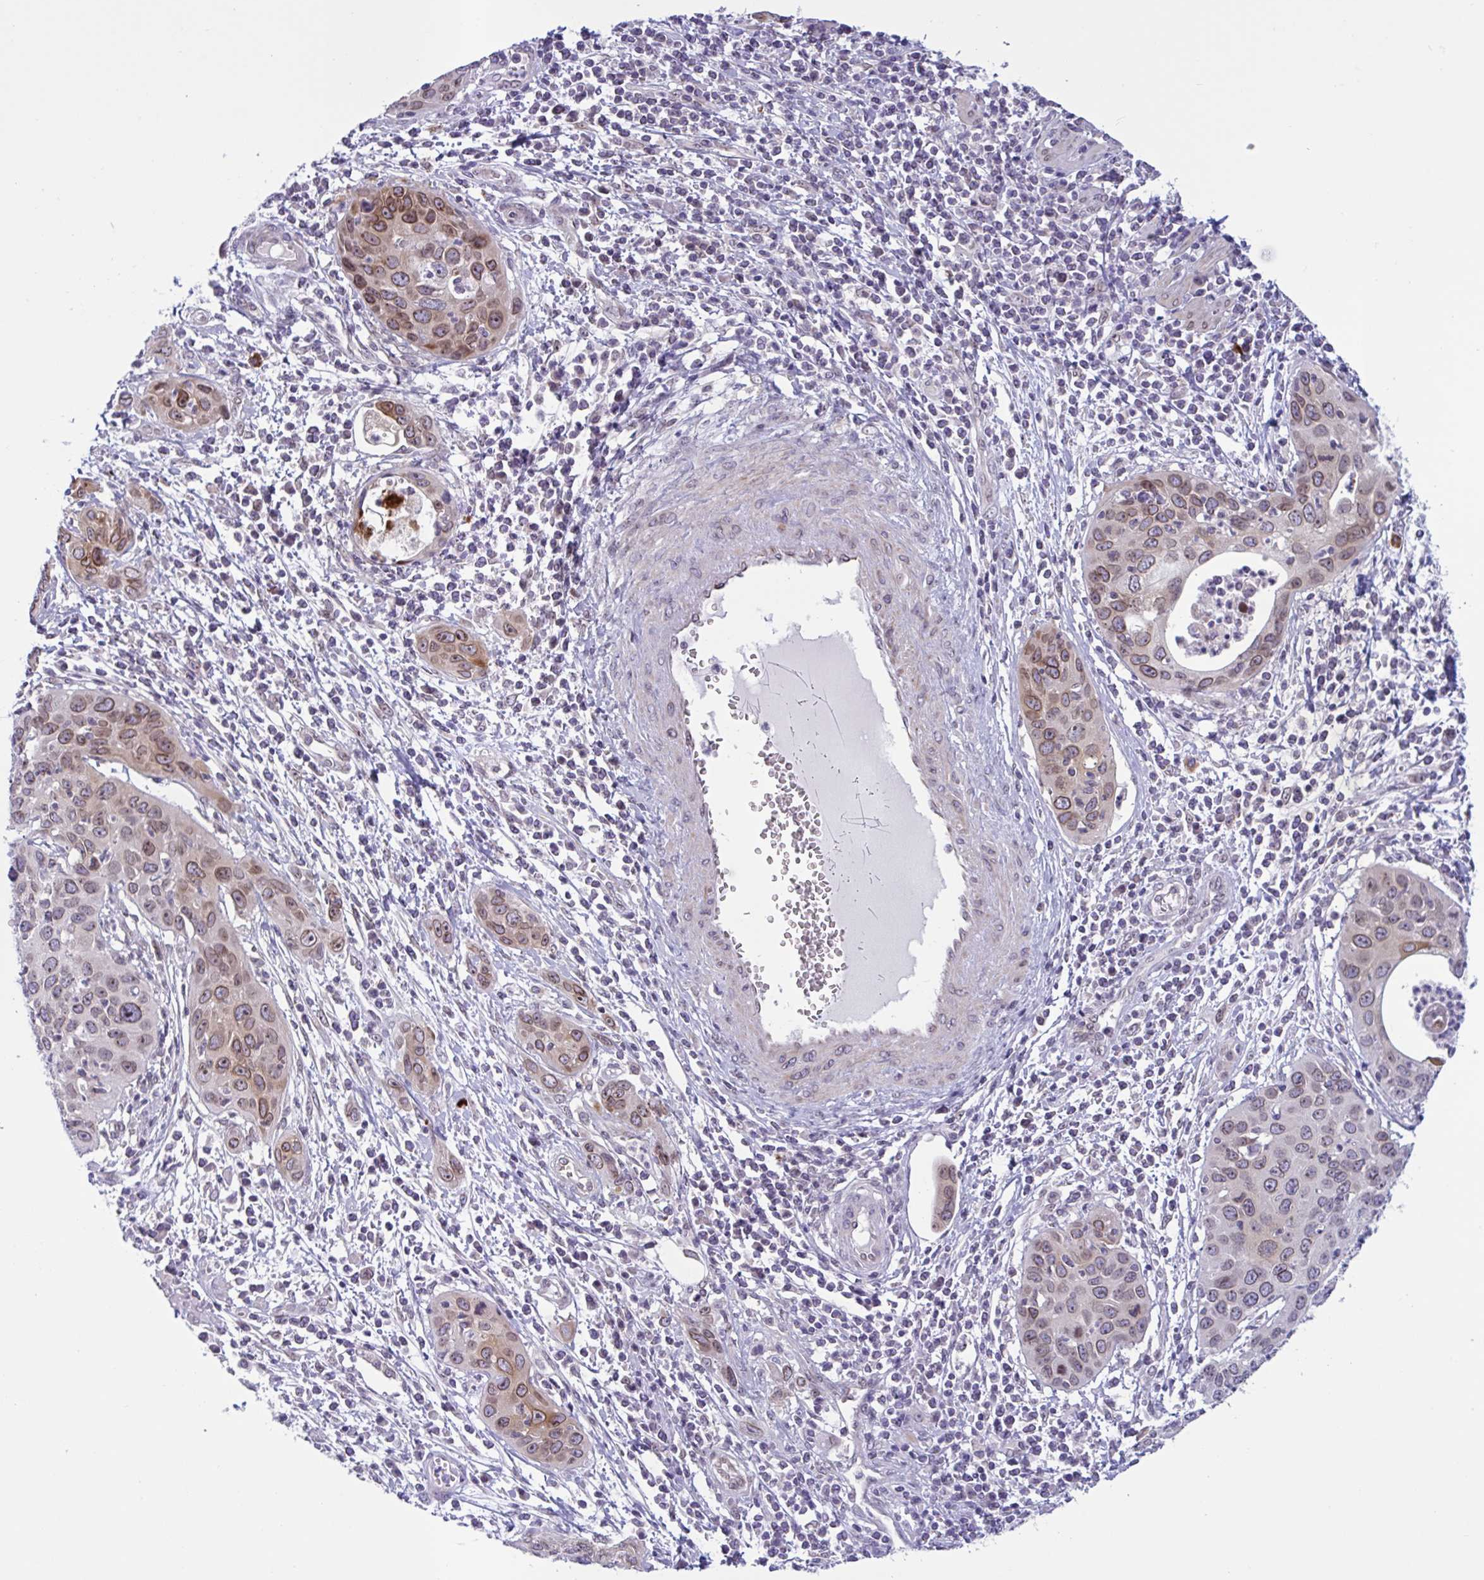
{"staining": {"intensity": "moderate", "quantity": "25%-75%", "location": "cytoplasmic/membranous,nuclear"}, "tissue": "cervical cancer", "cell_type": "Tumor cells", "image_type": "cancer", "snomed": [{"axis": "morphology", "description": "Squamous cell carcinoma, NOS"}, {"axis": "topography", "description": "Cervix"}], "caption": "Cervical squamous cell carcinoma was stained to show a protein in brown. There is medium levels of moderate cytoplasmic/membranous and nuclear positivity in about 25%-75% of tumor cells.", "gene": "DOCK11", "patient": {"sex": "female", "age": 36}}